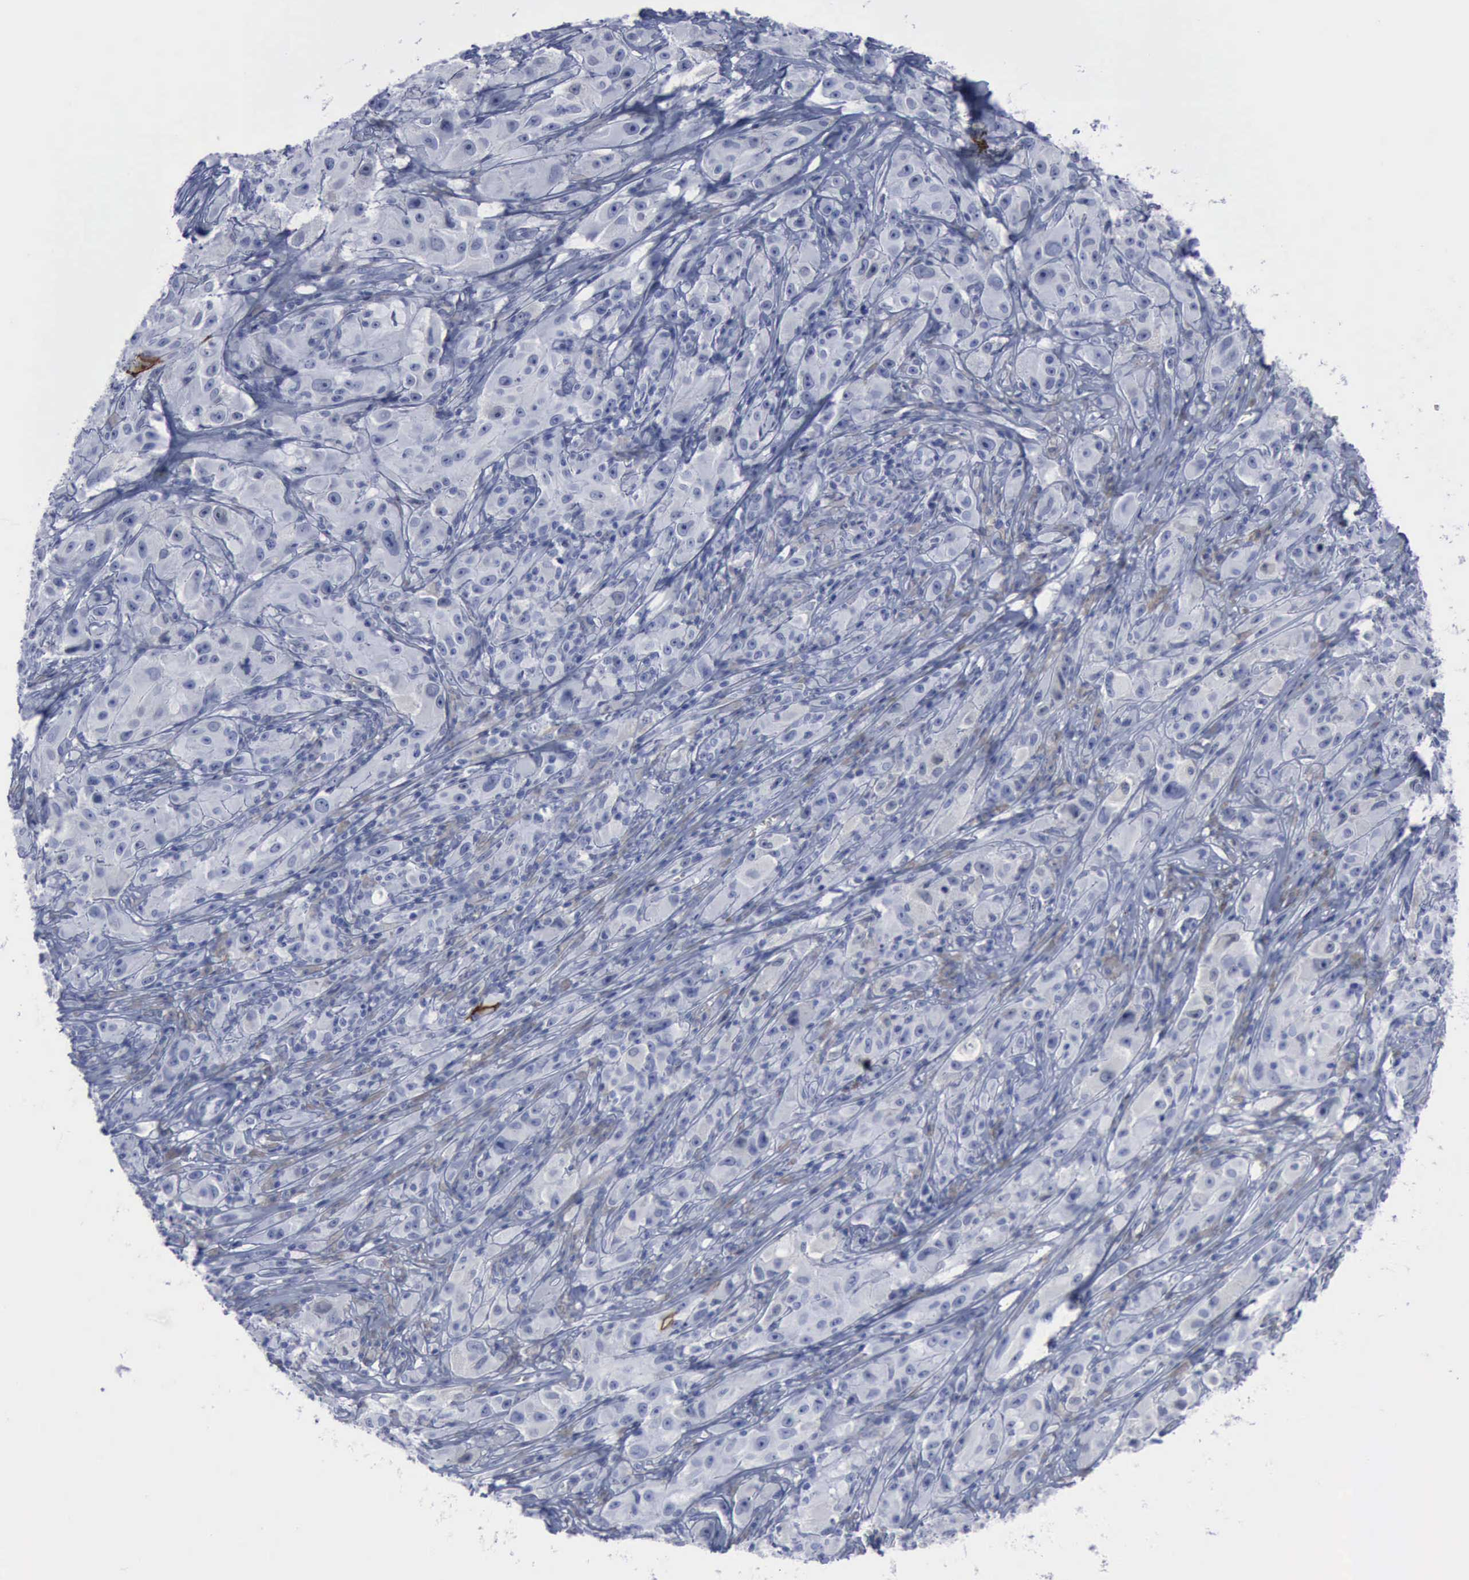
{"staining": {"intensity": "negative", "quantity": "none", "location": "none"}, "tissue": "melanoma", "cell_type": "Tumor cells", "image_type": "cancer", "snomed": [{"axis": "morphology", "description": "Malignant melanoma, NOS"}, {"axis": "topography", "description": "Skin"}], "caption": "Immunohistochemistry micrograph of neoplastic tissue: human melanoma stained with DAB (3,3'-diaminobenzidine) reveals no significant protein expression in tumor cells.", "gene": "NGFR", "patient": {"sex": "male", "age": 56}}